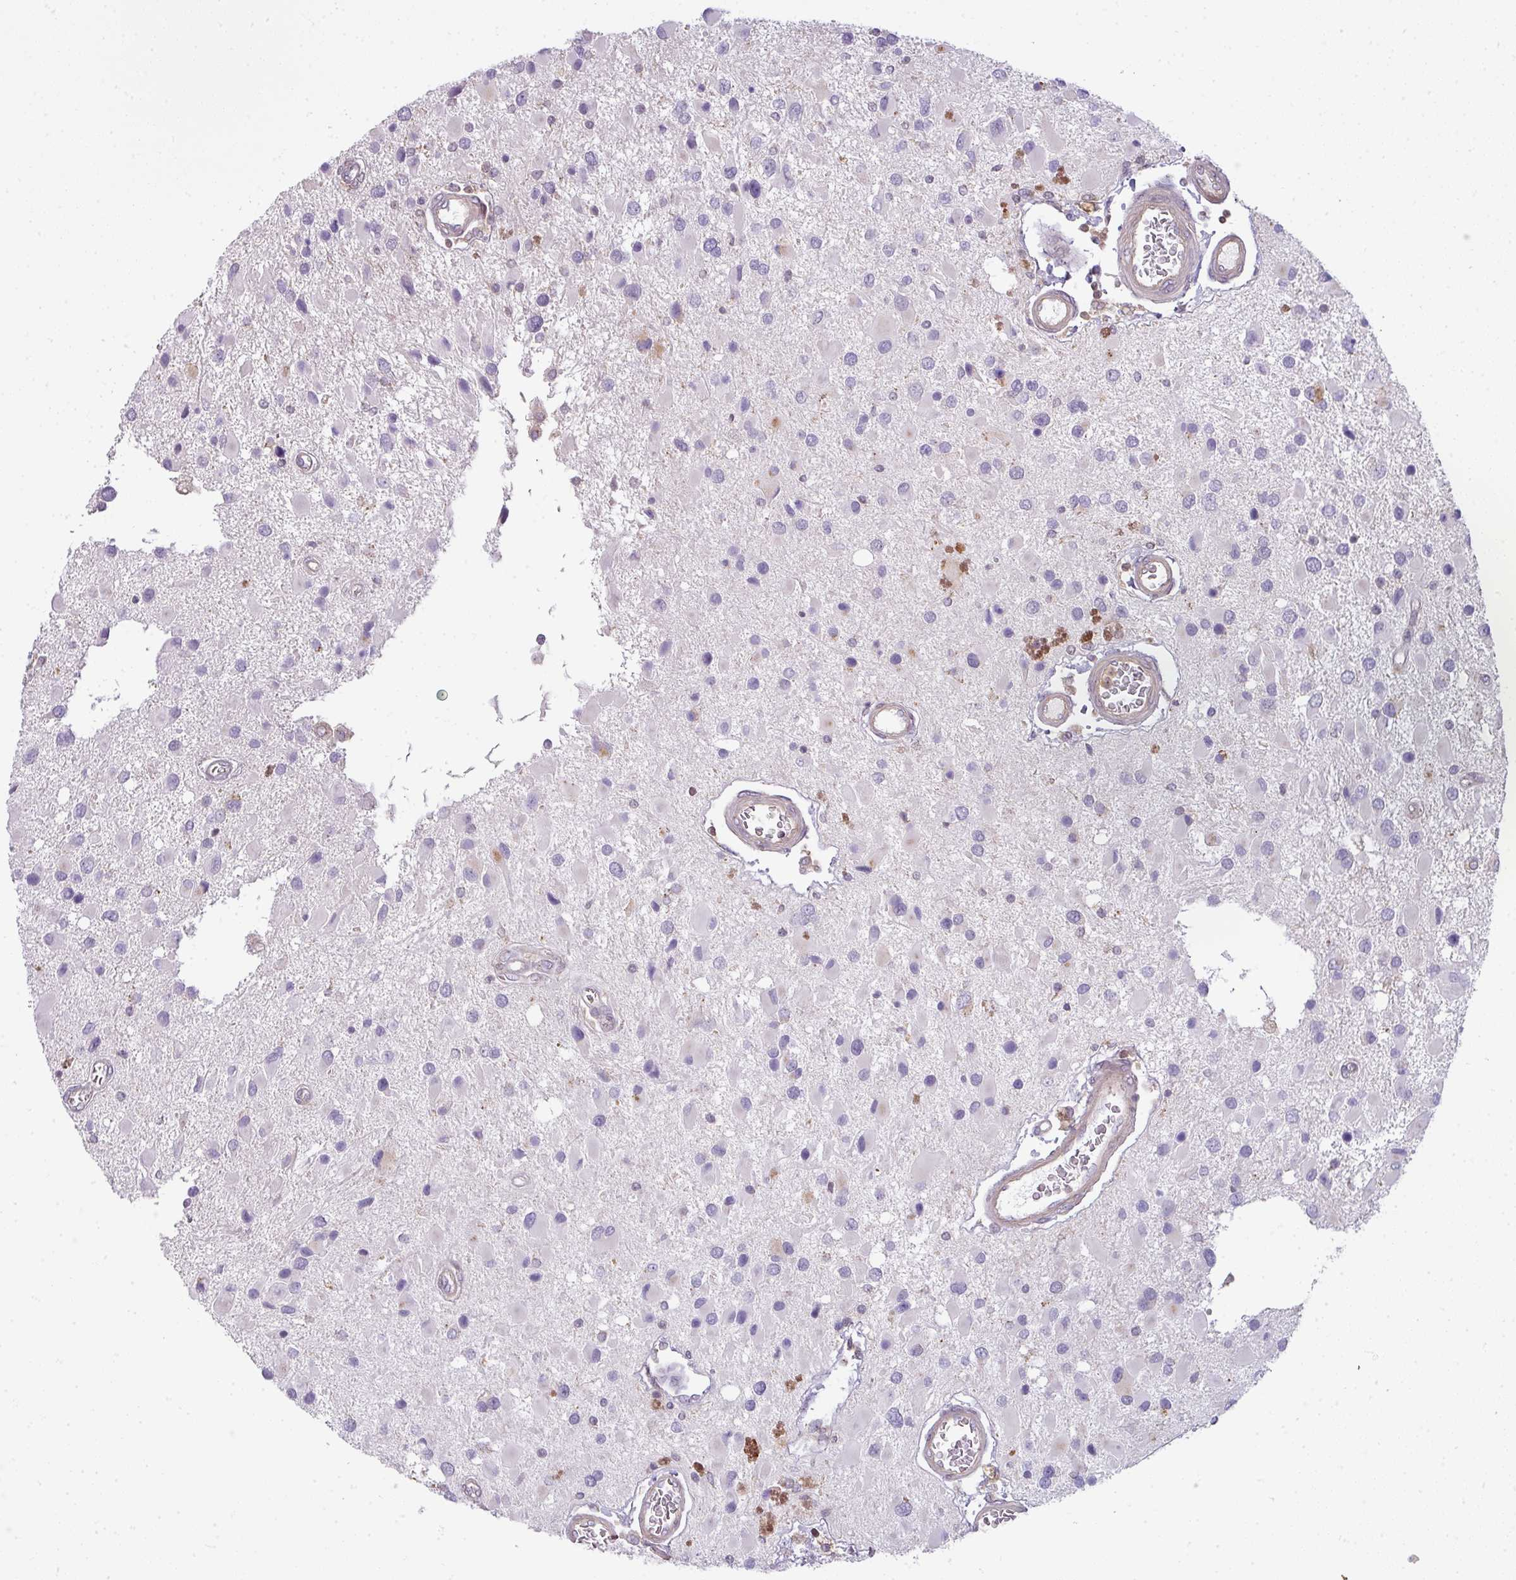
{"staining": {"intensity": "negative", "quantity": "none", "location": "none"}, "tissue": "glioma", "cell_type": "Tumor cells", "image_type": "cancer", "snomed": [{"axis": "morphology", "description": "Glioma, malignant, High grade"}, {"axis": "topography", "description": "Brain"}], "caption": "Glioma was stained to show a protein in brown. There is no significant positivity in tumor cells. The staining is performed using DAB (3,3'-diaminobenzidine) brown chromogen with nuclei counter-stained in using hematoxylin.", "gene": "STAT5A", "patient": {"sex": "male", "age": 53}}